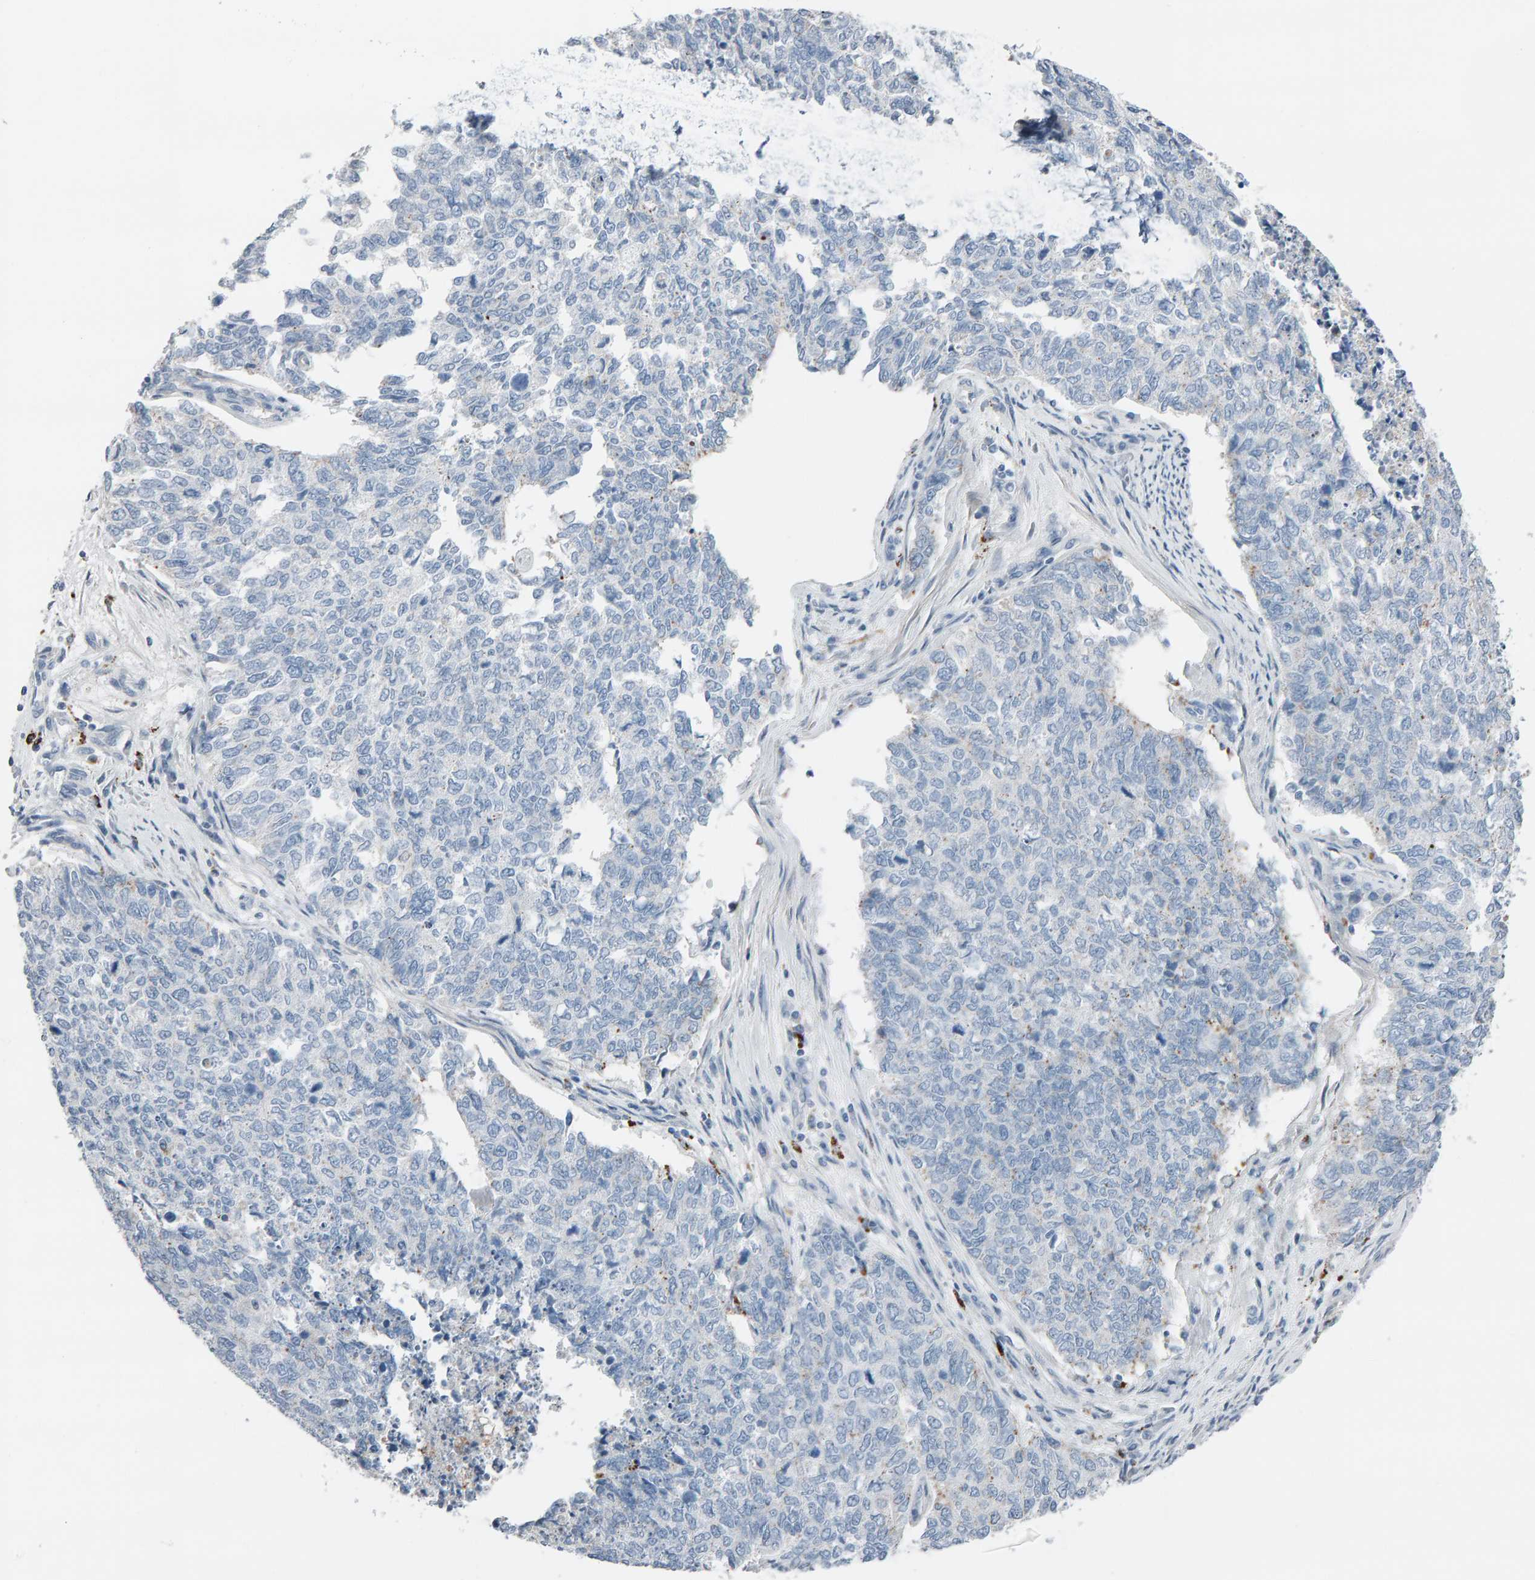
{"staining": {"intensity": "negative", "quantity": "none", "location": "none"}, "tissue": "cervical cancer", "cell_type": "Tumor cells", "image_type": "cancer", "snomed": [{"axis": "morphology", "description": "Squamous cell carcinoma, NOS"}, {"axis": "topography", "description": "Cervix"}], "caption": "A high-resolution photomicrograph shows immunohistochemistry (IHC) staining of cervical cancer, which shows no significant expression in tumor cells.", "gene": "IPPK", "patient": {"sex": "female", "age": 63}}